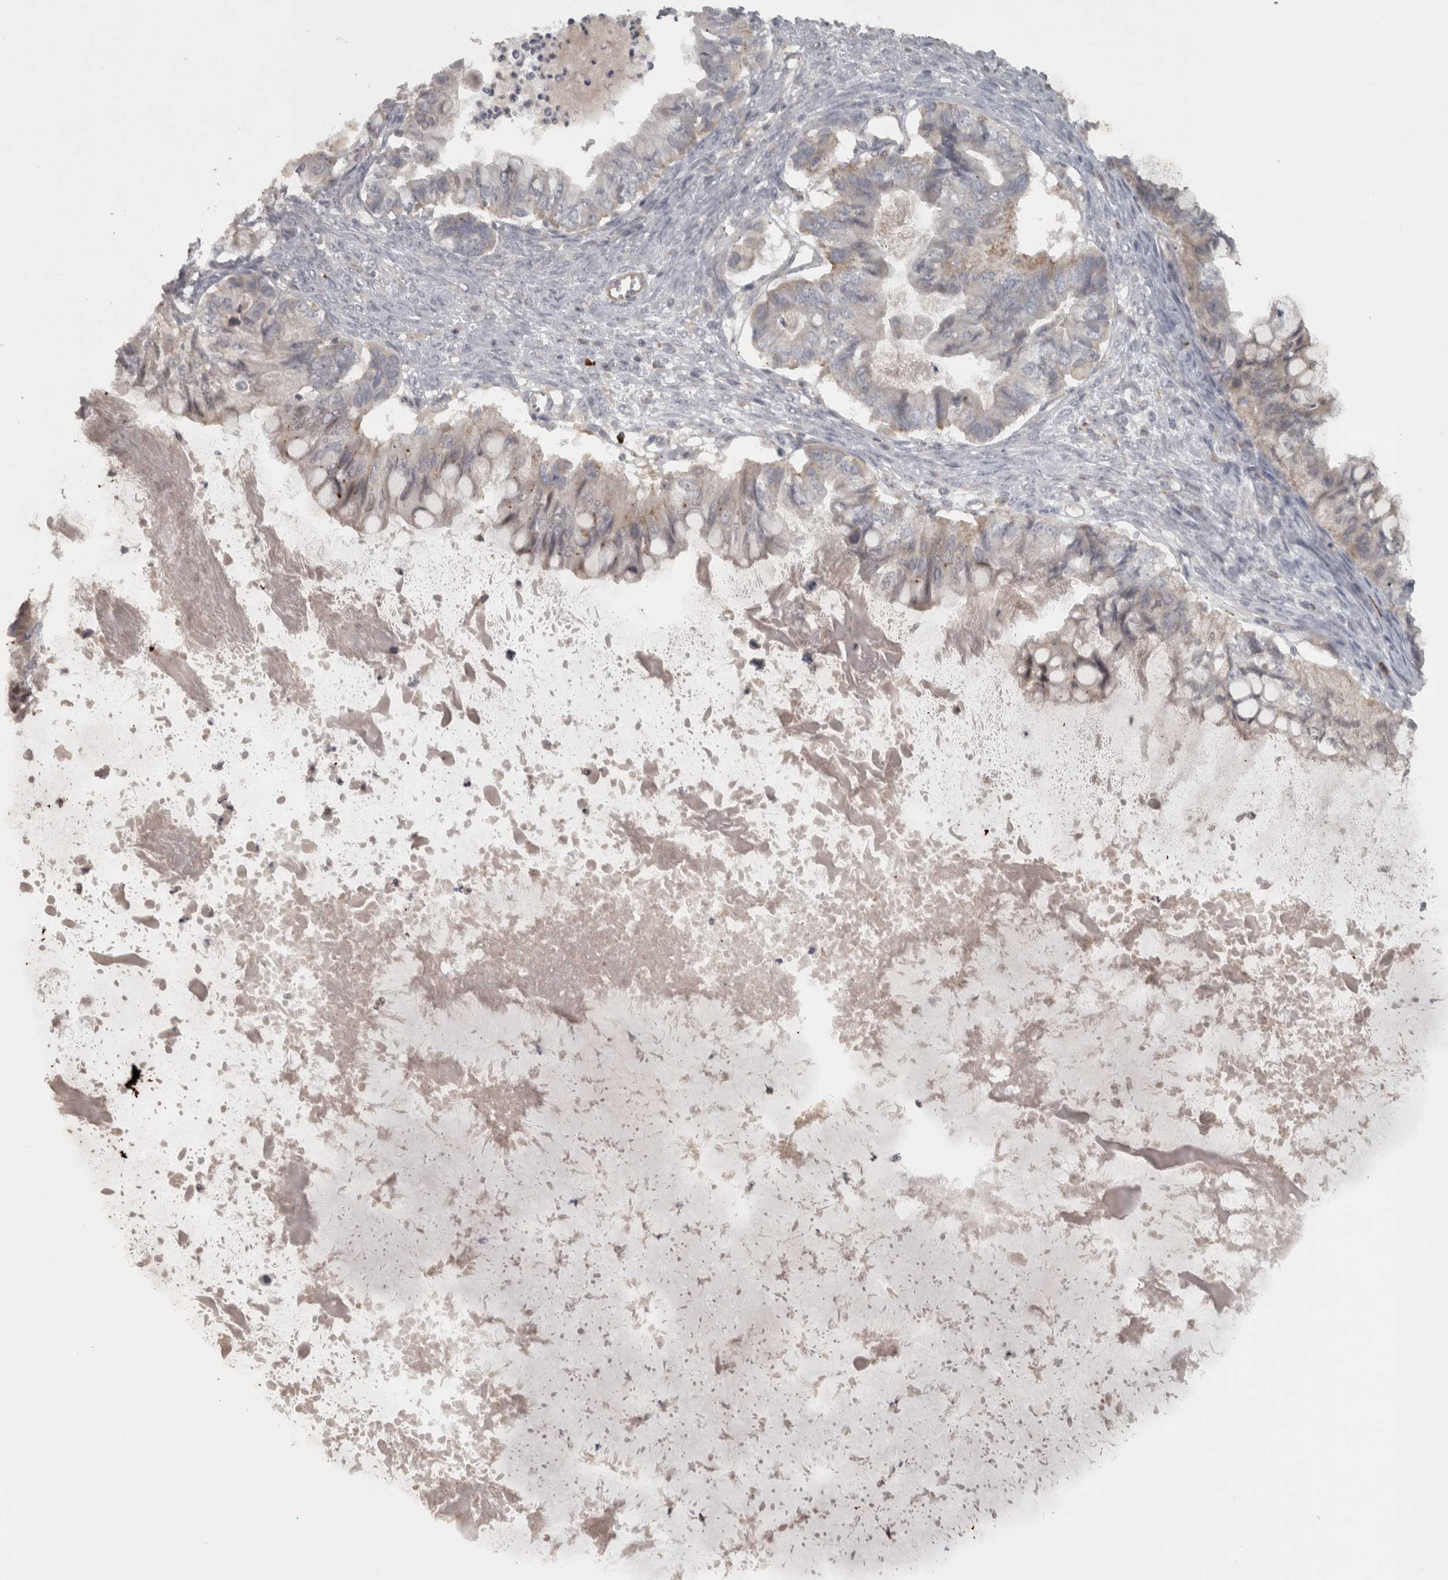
{"staining": {"intensity": "weak", "quantity": "<25%", "location": "cytoplasmic/membranous"}, "tissue": "ovarian cancer", "cell_type": "Tumor cells", "image_type": "cancer", "snomed": [{"axis": "morphology", "description": "Cystadenocarcinoma, mucinous, NOS"}, {"axis": "topography", "description": "Ovary"}], "caption": "A photomicrograph of human ovarian mucinous cystadenocarcinoma is negative for staining in tumor cells. Brightfield microscopy of immunohistochemistry (IHC) stained with DAB (brown) and hematoxylin (blue), captured at high magnification.", "gene": "SLCO5A1", "patient": {"sex": "female", "age": 80}}